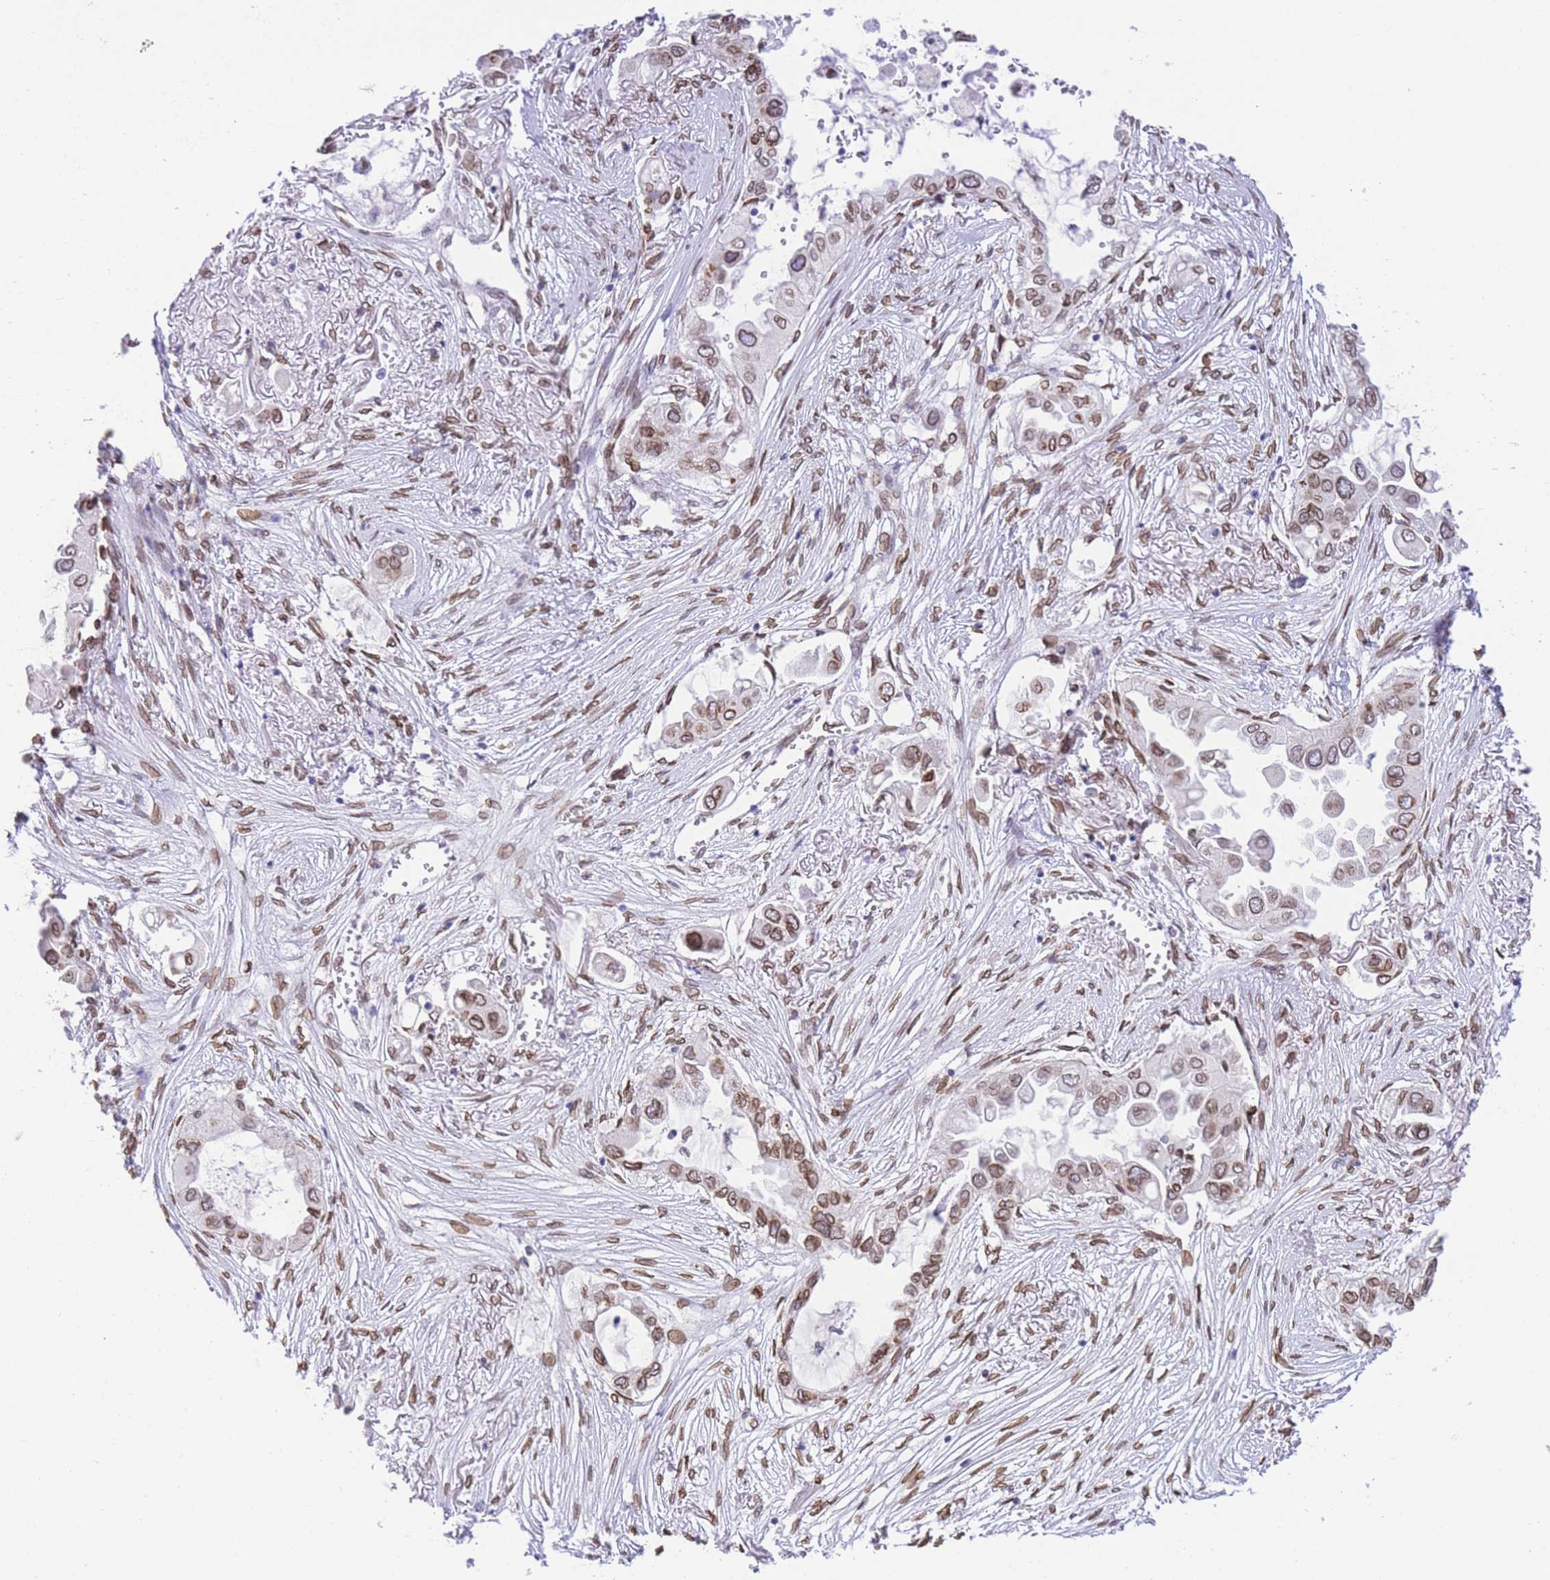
{"staining": {"intensity": "moderate", "quantity": ">75%", "location": "nuclear"}, "tissue": "lung cancer", "cell_type": "Tumor cells", "image_type": "cancer", "snomed": [{"axis": "morphology", "description": "Adenocarcinoma, NOS"}, {"axis": "topography", "description": "Lung"}], "caption": "DAB immunohistochemical staining of lung cancer (adenocarcinoma) shows moderate nuclear protein expression in about >75% of tumor cells.", "gene": "OR10AD1", "patient": {"sex": "female", "age": 76}}